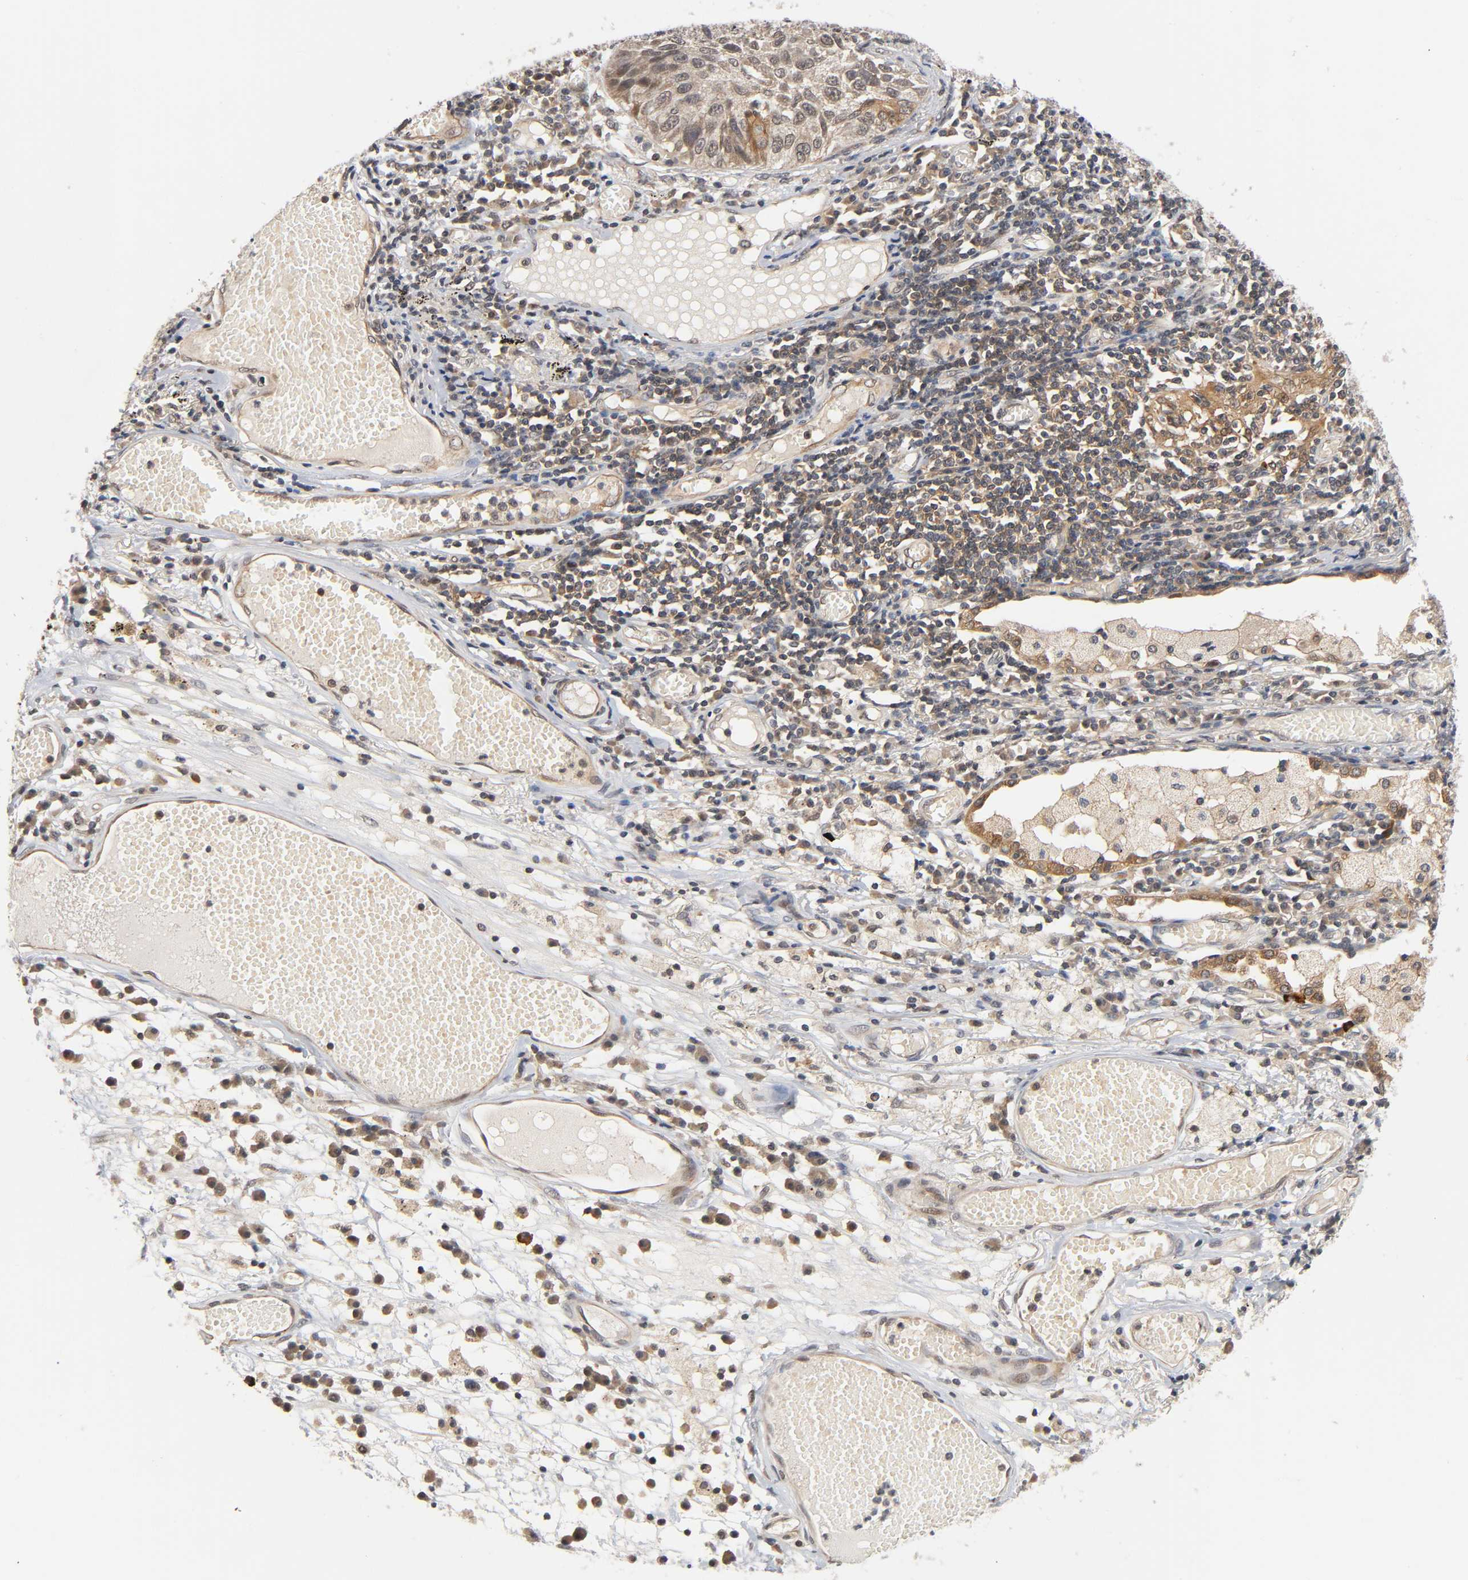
{"staining": {"intensity": "weak", "quantity": ">75%", "location": "cytoplasmic/membranous"}, "tissue": "lung cancer", "cell_type": "Tumor cells", "image_type": "cancer", "snomed": [{"axis": "morphology", "description": "Squamous cell carcinoma, NOS"}, {"axis": "topography", "description": "Lung"}], "caption": "Immunohistochemistry (IHC) of human lung cancer displays low levels of weak cytoplasmic/membranous positivity in approximately >75% of tumor cells. Nuclei are stained in blue.", "gene": "PRKAB1", "patient": {"sex": "male", "age": 71}}